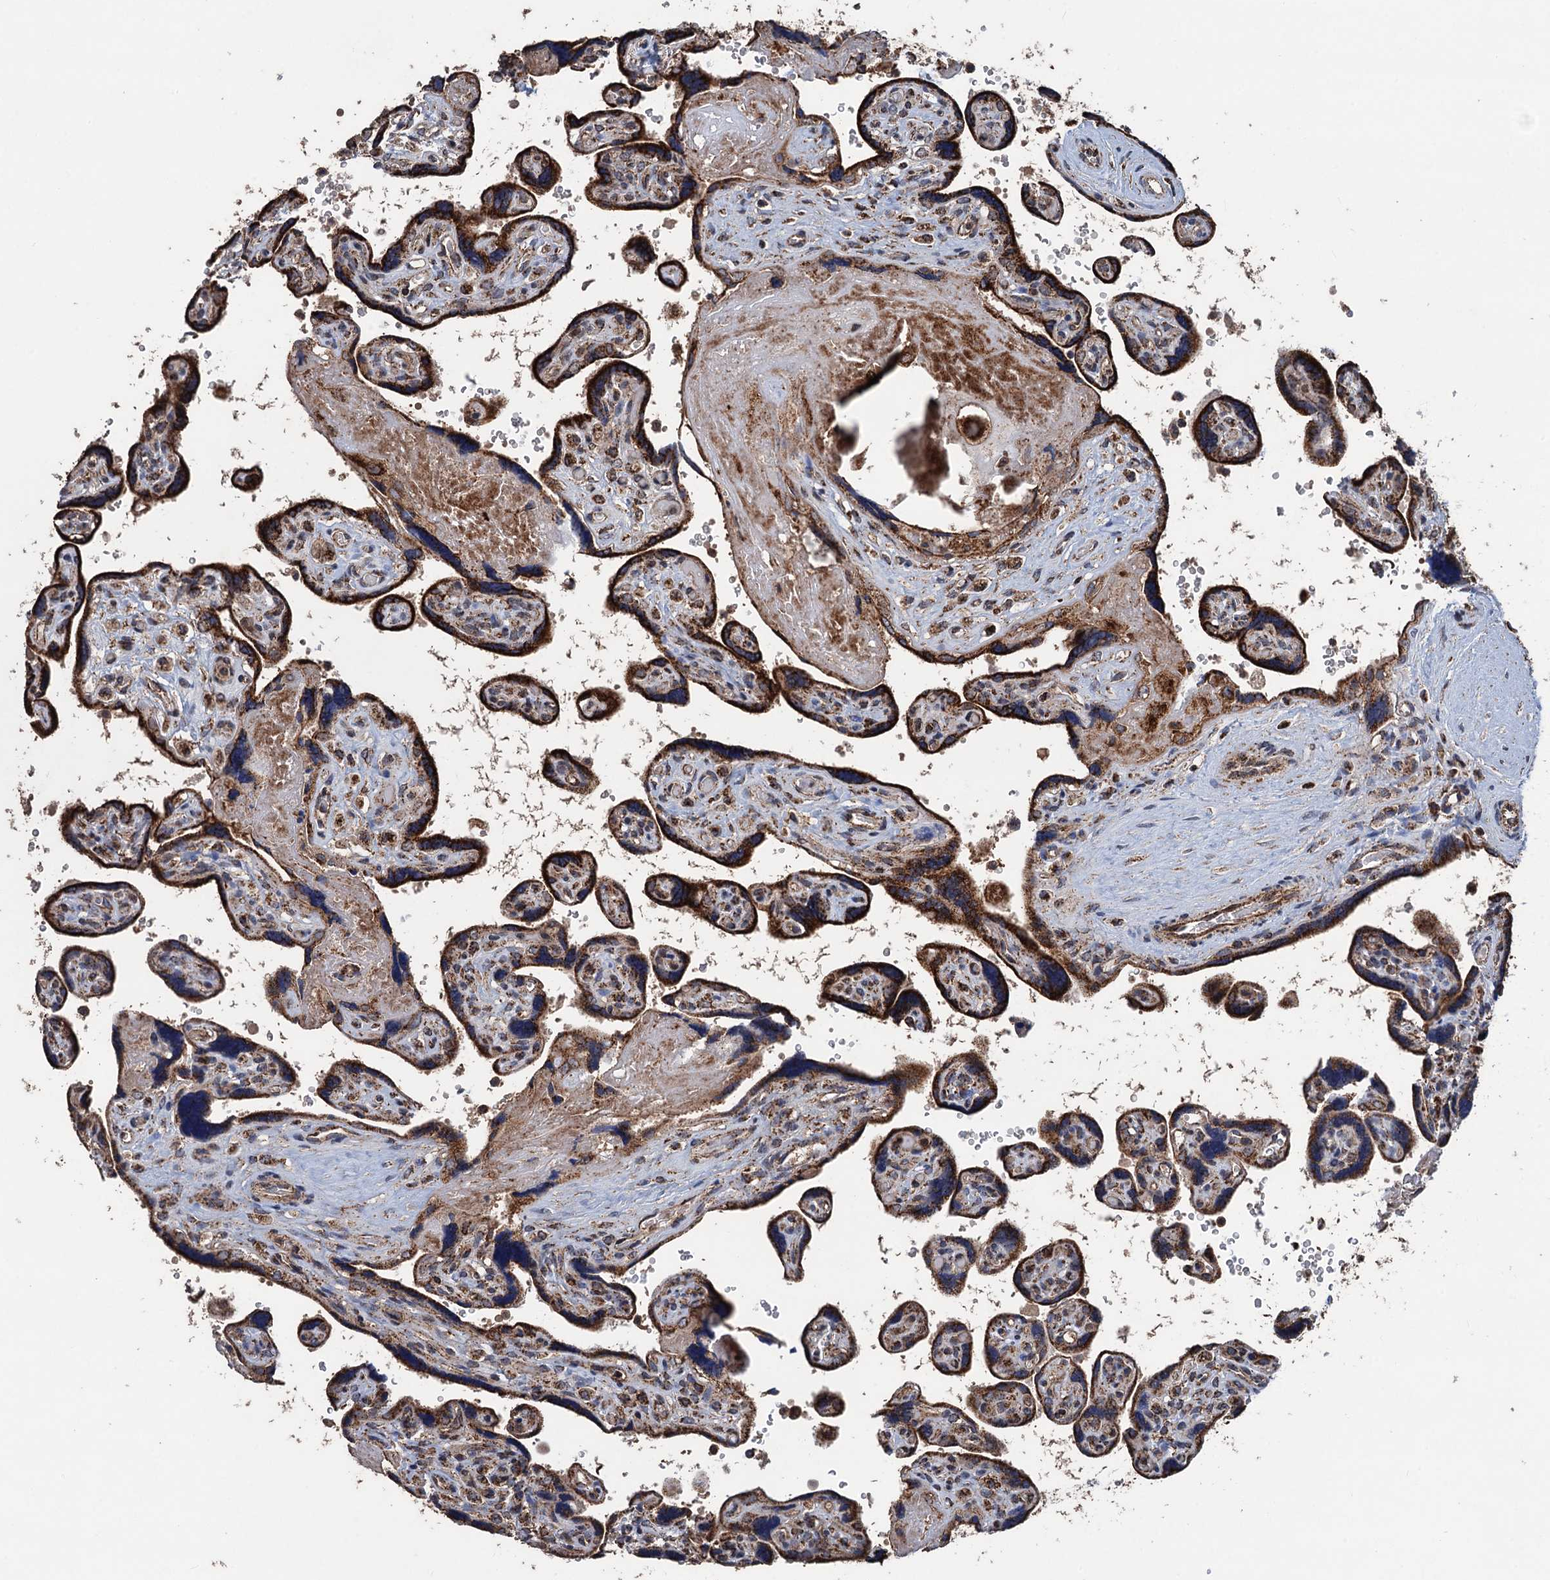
{"staining": {"intensity": "strong", "quantity": ">75%", "location": "cytoplasmic/membranous"}, "tissue": "placenta", "cell_type": "Trophoblastic cells", "image_type": "normal", "snomed": [{"axis": "morphology", "description": "Normal tissue, NOS"}, {"axis": "topography", "description": "Placenta"}], "caption": "Immunohistochemistry of unremarkable human placenta reveals high levels of strong cytoplasmic/membranous expression in about >75% of trophoblastic cells. (Brightfield microscopy of DAB IHC at high magnification).", "gene": "DGLUCY", "patient": {"sex": "female", "age": 39}}